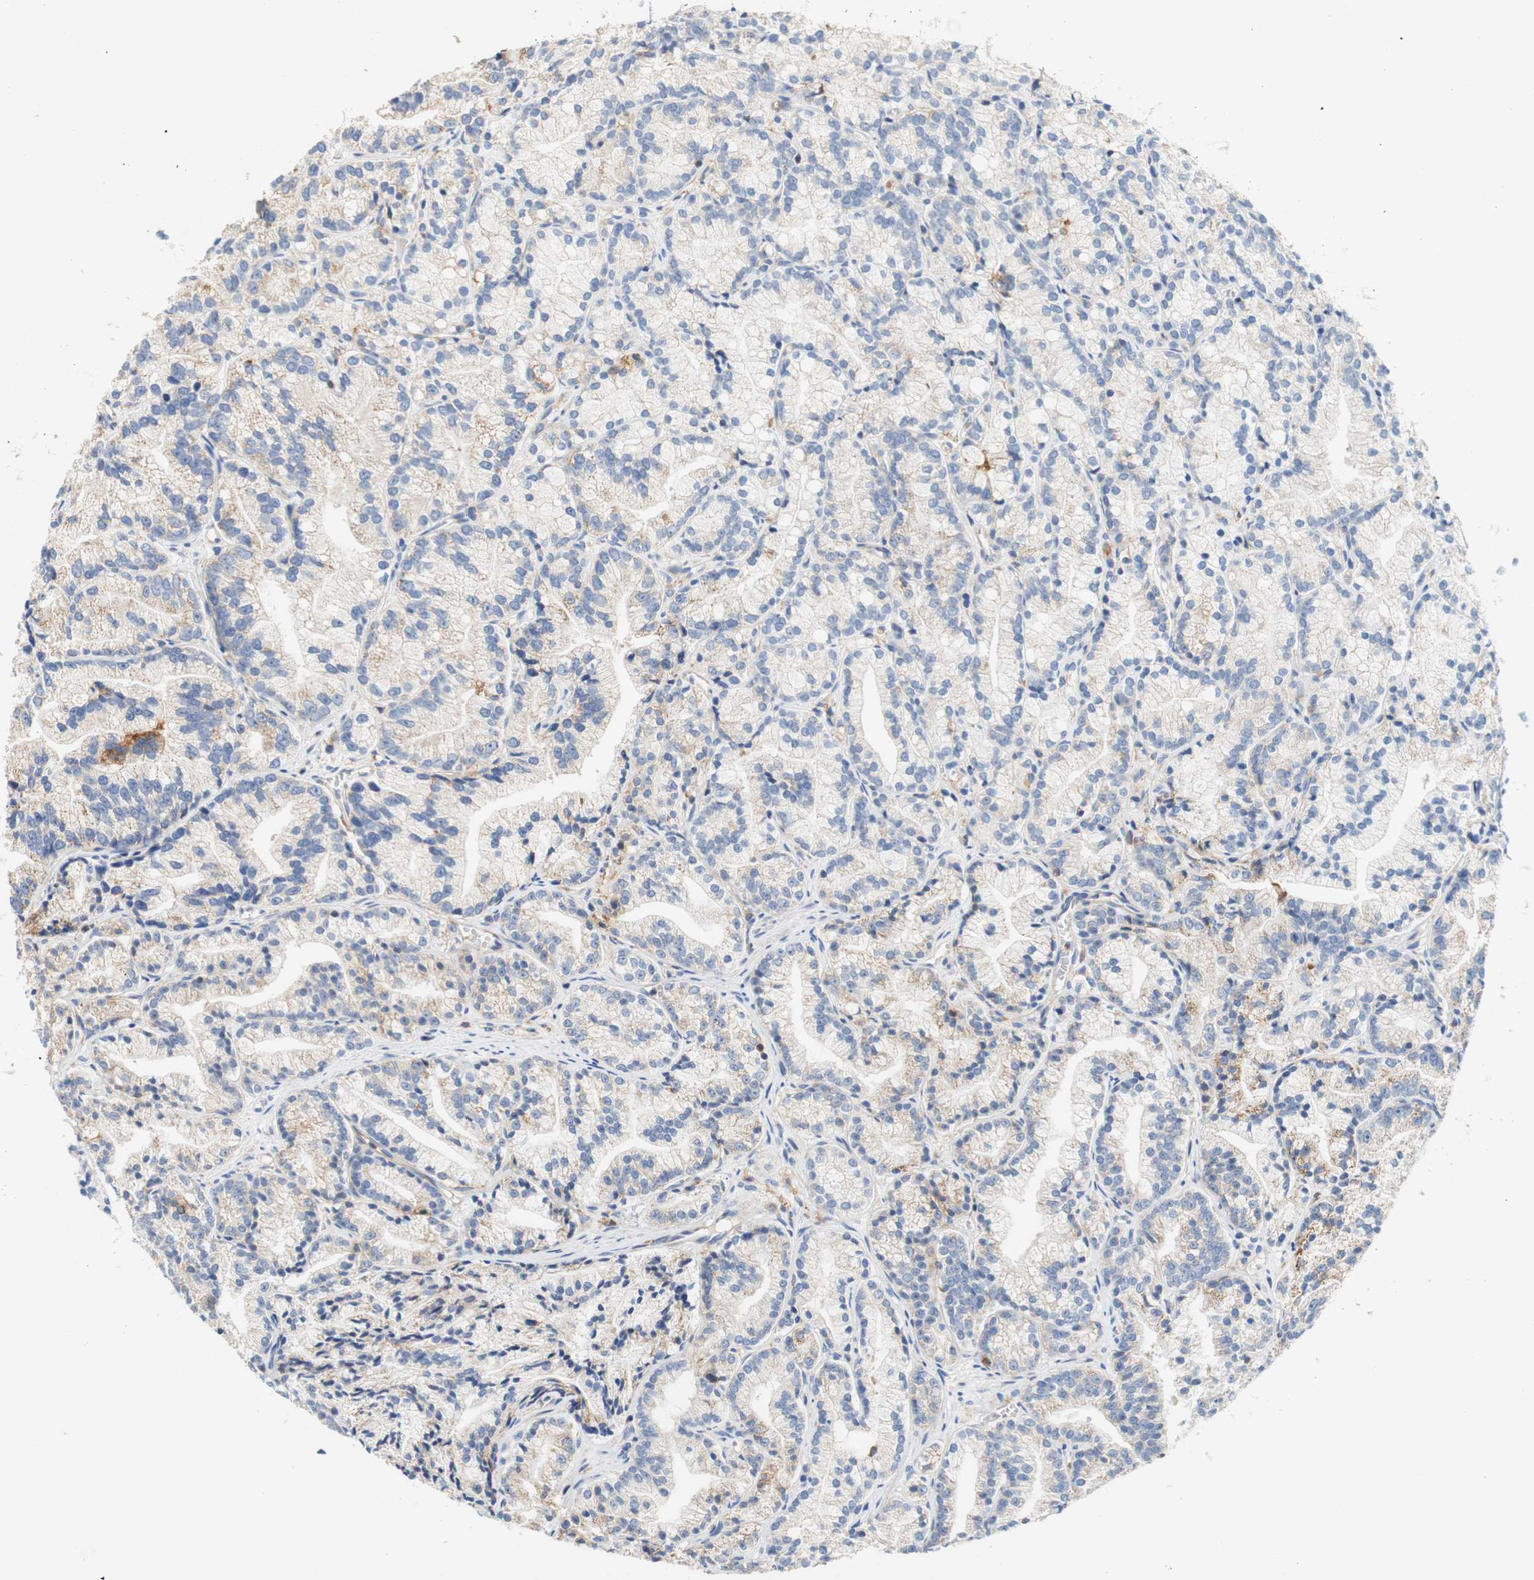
{"staining": {"intensity": "weak", "quantity": "<25%", "location": "cytoplasmic/membranous"}, "tissue": "prostate cancer", "cell_type": "Tumor cells", "image_type": "cancer", "snomed": [{"axis": "morphology", "description": "Adenocarcinoma, Low grade"}, {"axis": "topography", "description": "Prostate"}], "caption": "A histopathology image of human prostate cancer is negative for staining in tumor cells.", "gene": "PCDH7", "patient": {"sex": "male", "age": 89}}